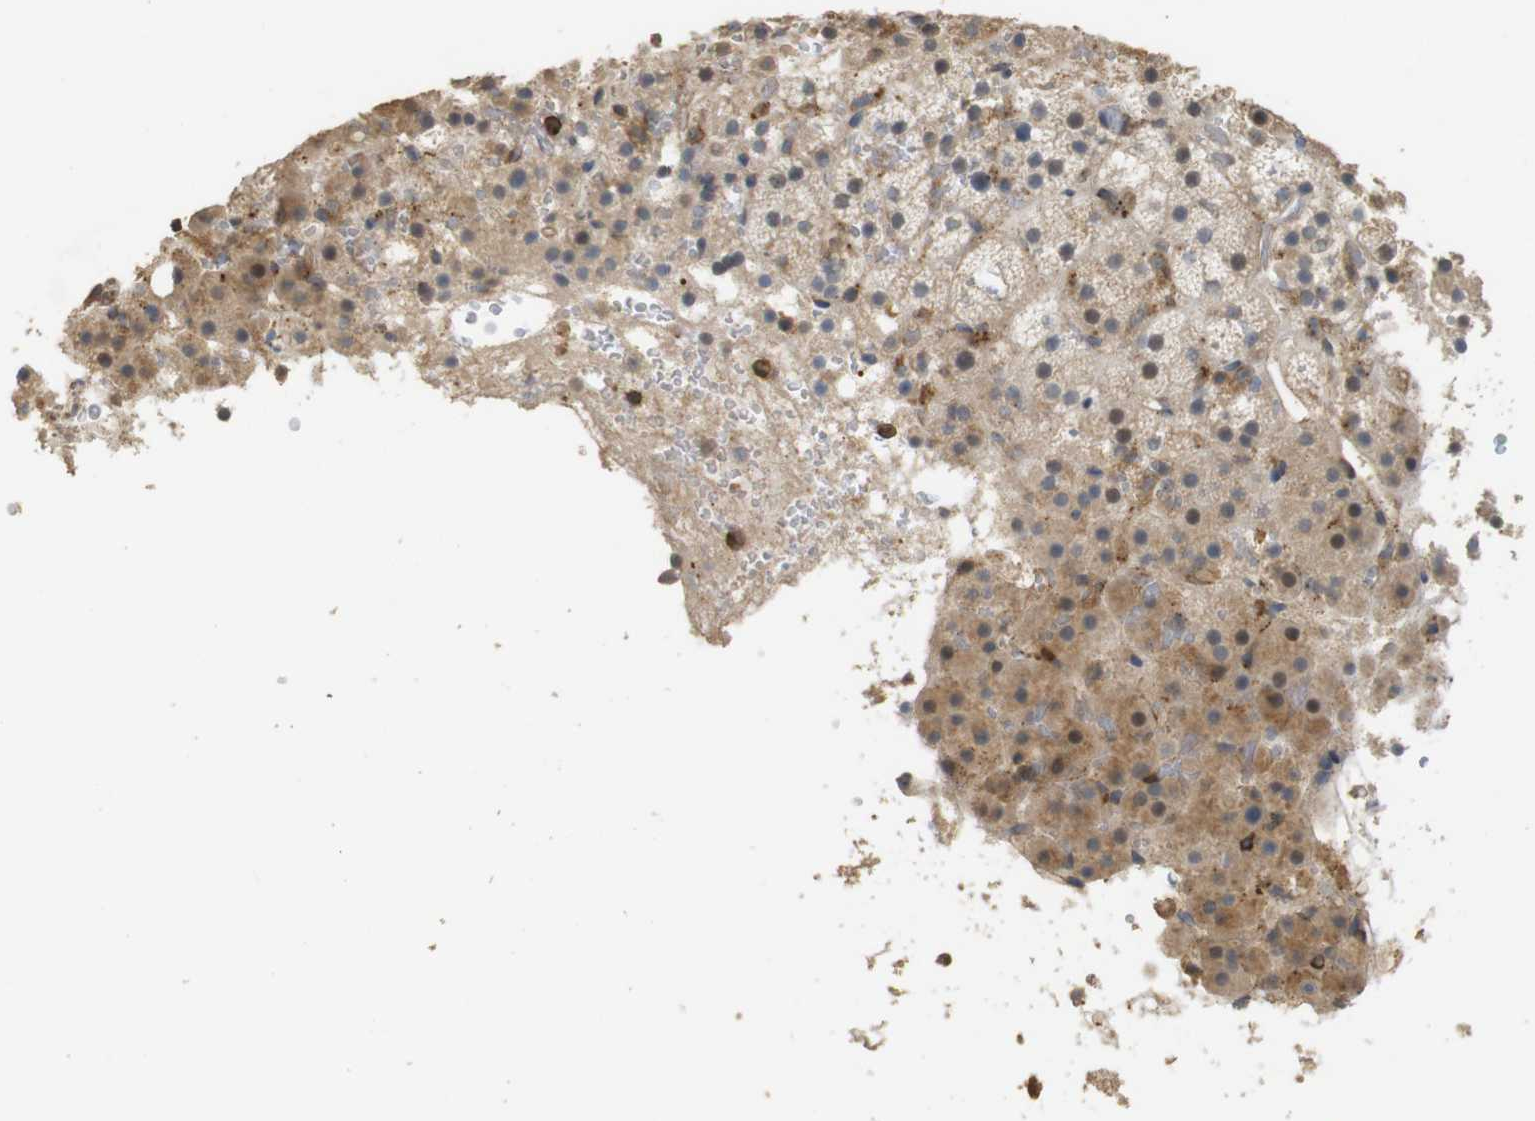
{"staining": {"intensity": "moderate", "quantity": "25%-75%", "location": "cytoplasmic/membranous"}, "tissue": "adrenal gland", "cell_type": "Glandular cells", "image_type": "normal", "snomed": [{"axis": "morphology", "description": "Normal tissue, NOS"}, {"axis": "topography", "description": "Adrenal gland"}], "caption": "Immunohistochemical staining of benign human adrenal gland exhibits 25%-75% levels of moderate cytoplasmic/membranous protein staining in approximately 25%-75% of glandular cells.", "gene": "KSR1", "patient": {"sex": "female", "age": 59}}